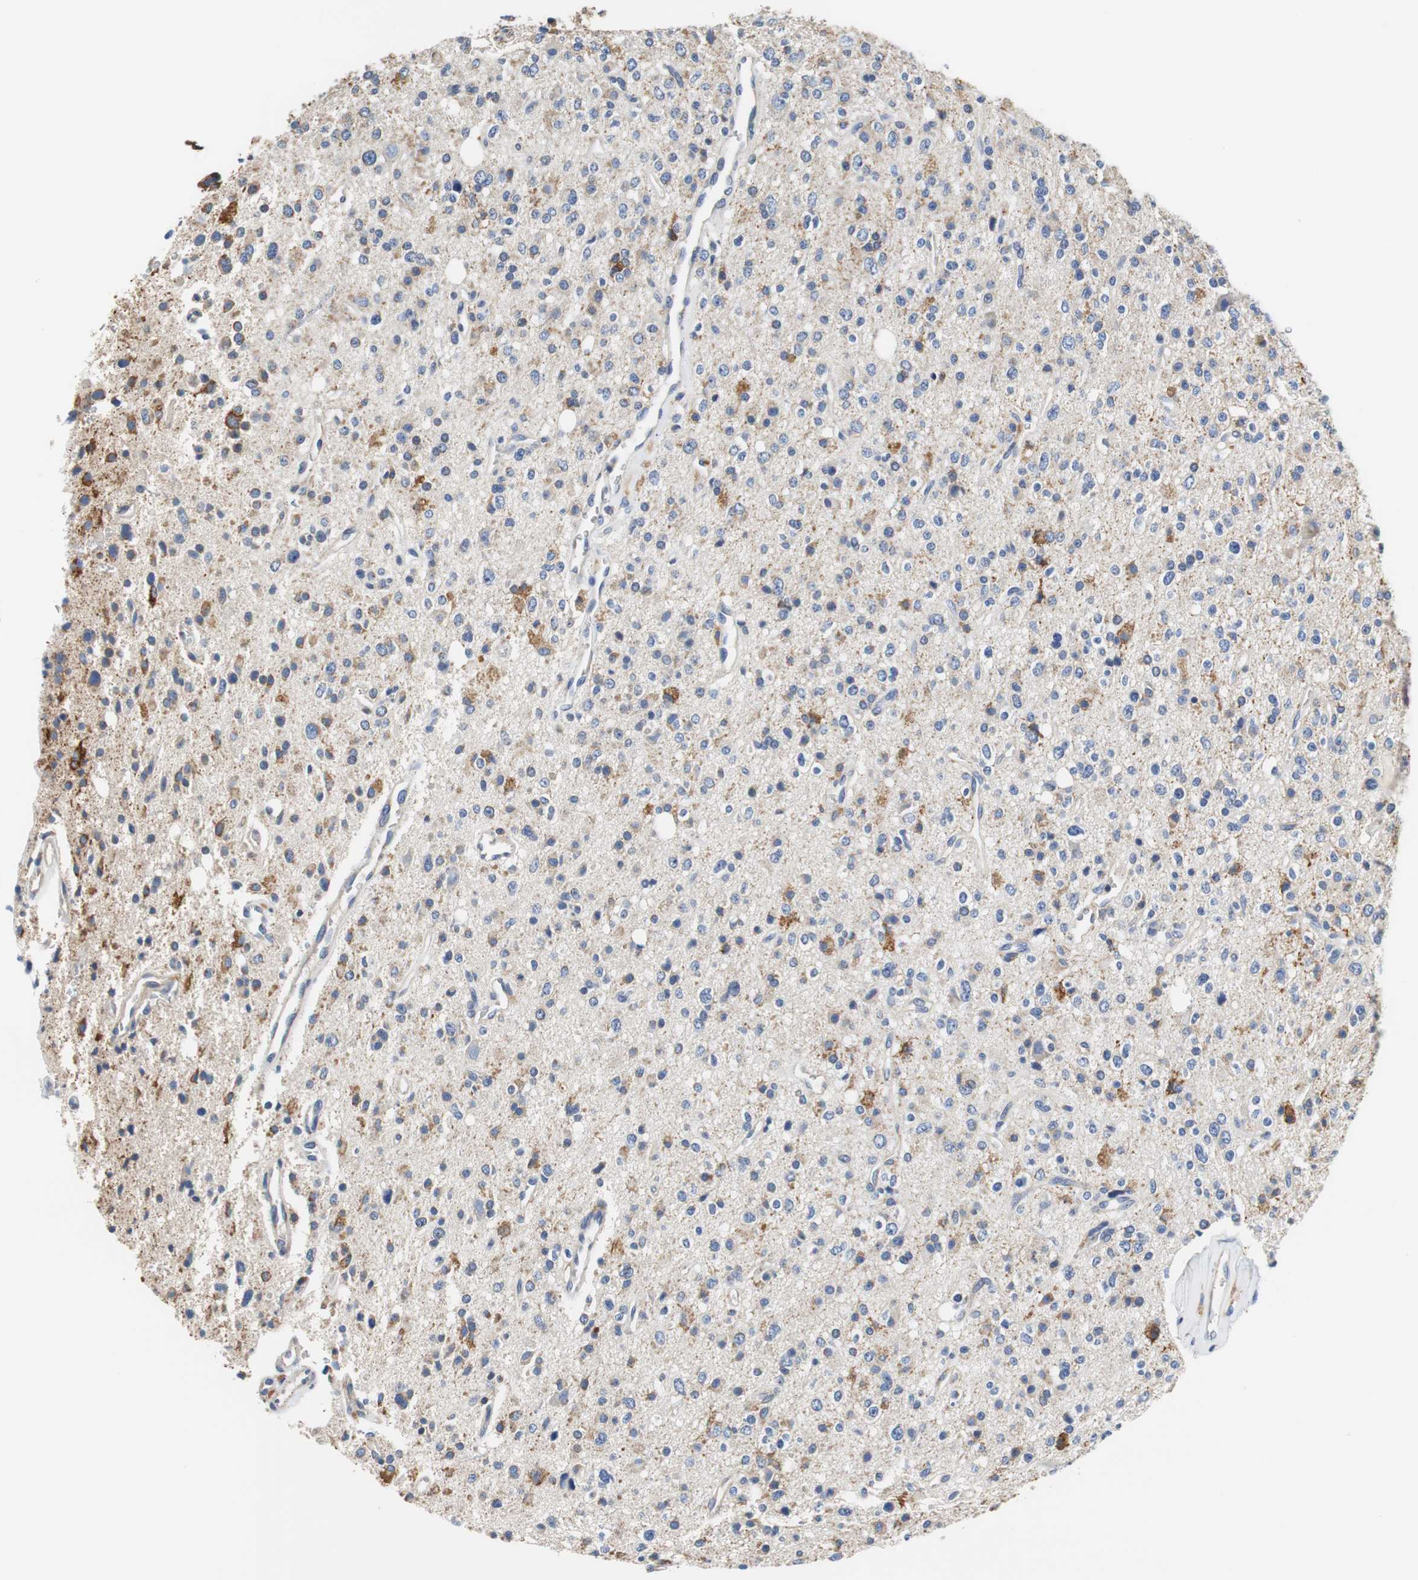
{"staining": {"intensity": "moderate", "quantity": "25%-75%", "location": "cytoplasmic/membranous"}, "tissue": "glioma", "cell_type": "Tumor cells", "image_type": "cancer", "snomed": [{"axis": "morphology", "description": "Glioma, malignant, High grade"}, {"axis": "topography", "description": "Brain"}], "caption": "The histopathology image reveals staining of glioma, revealing moderate cytoplasmic/membranous protein staining (brown color) within tumor cells.", "gene": "VAMP8", "patient": {"sex": "male", "age": 47}}